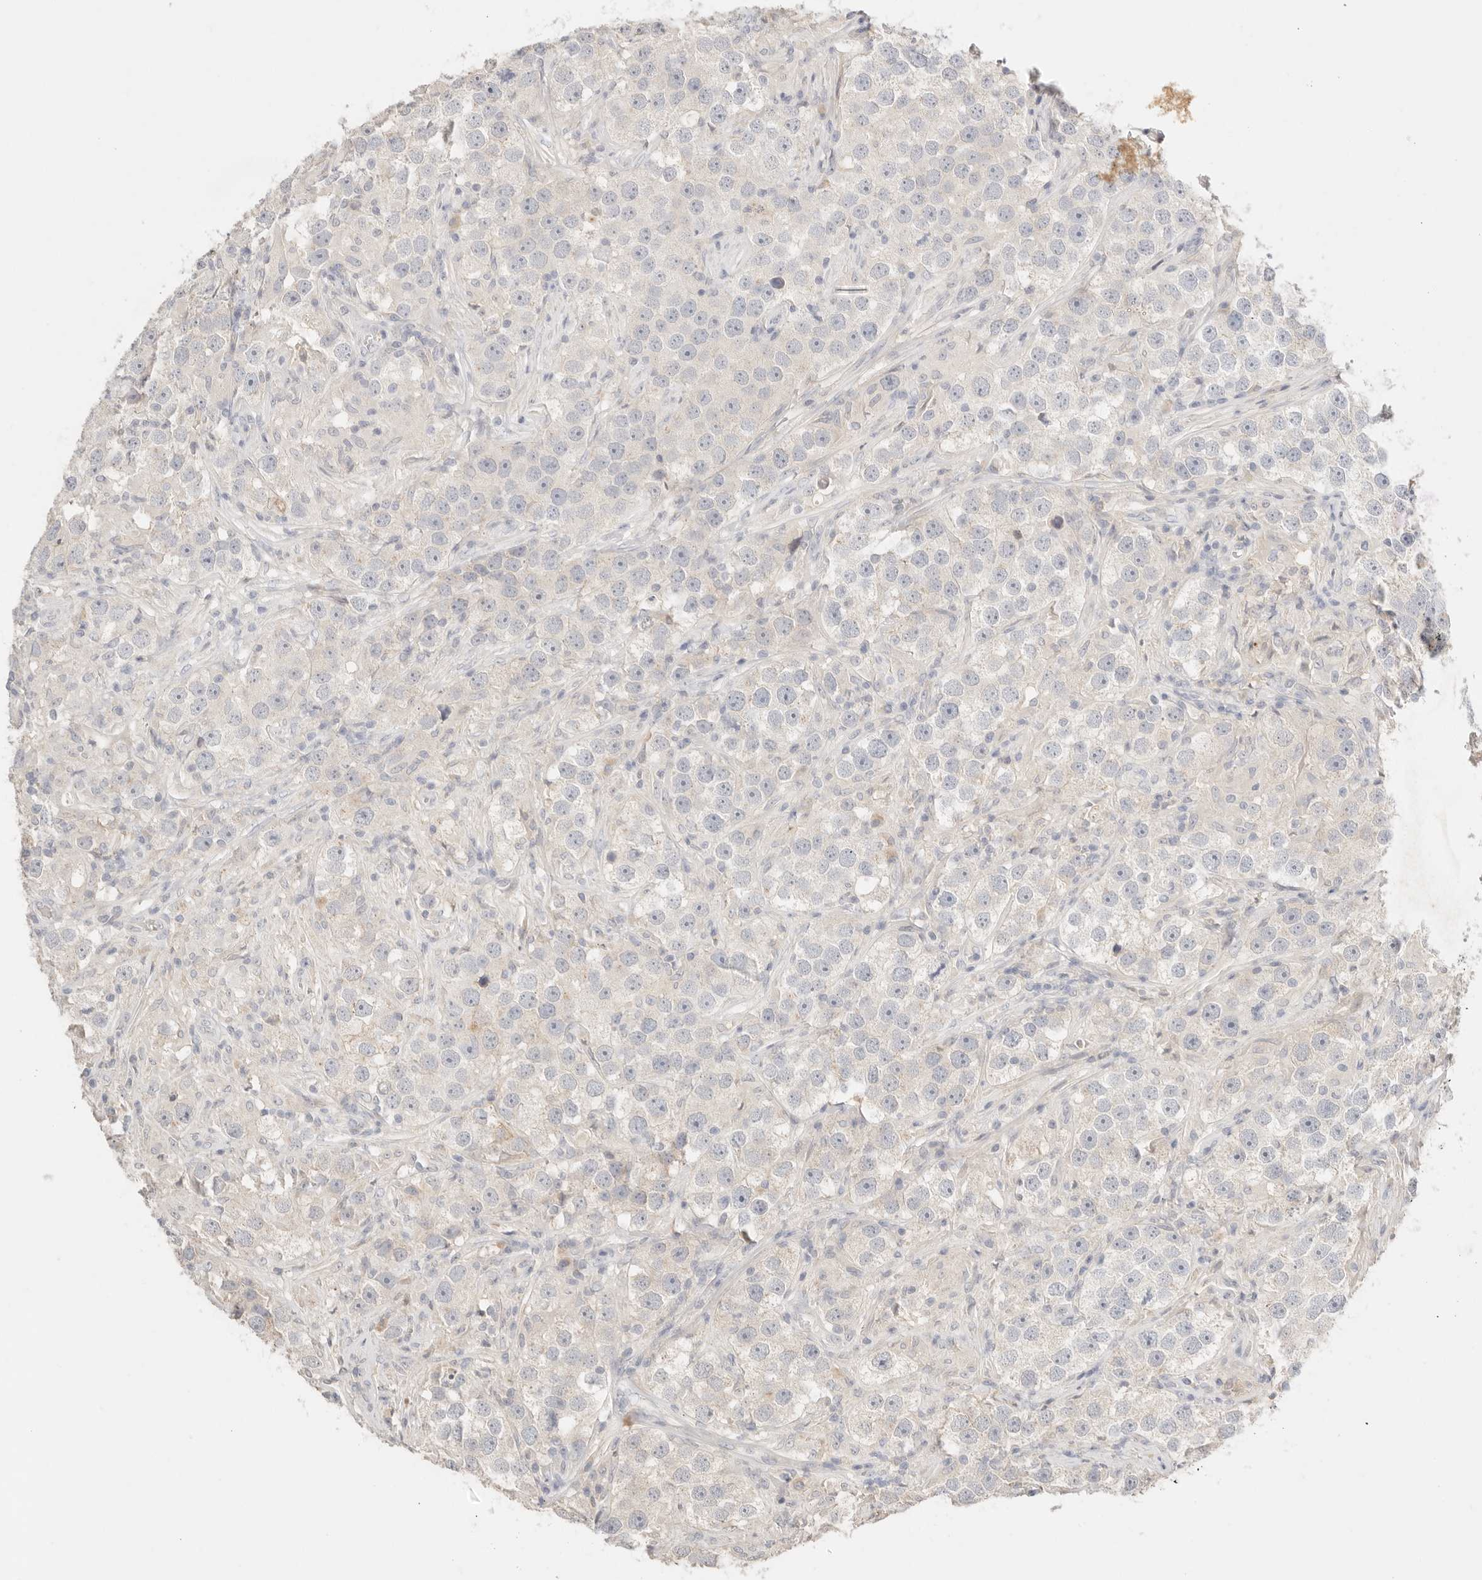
{"staining": {"intensity": "negative", "quantity": "none", "location": "none"}, "tissue": "testis cancer", "cell_type": "Tumor cells", "image_type": "cancer", "snomed": [{"axis": "morphology", "description": "Seminoma, NOS"}, {"axis": "topography", "description": "Testis"}], "caption": "A photomicrograph of human seminoma (testis) is negative for staining in tumor cells.", "gene": "CEP120", "patient": {"sex": "male", "age": 49}}